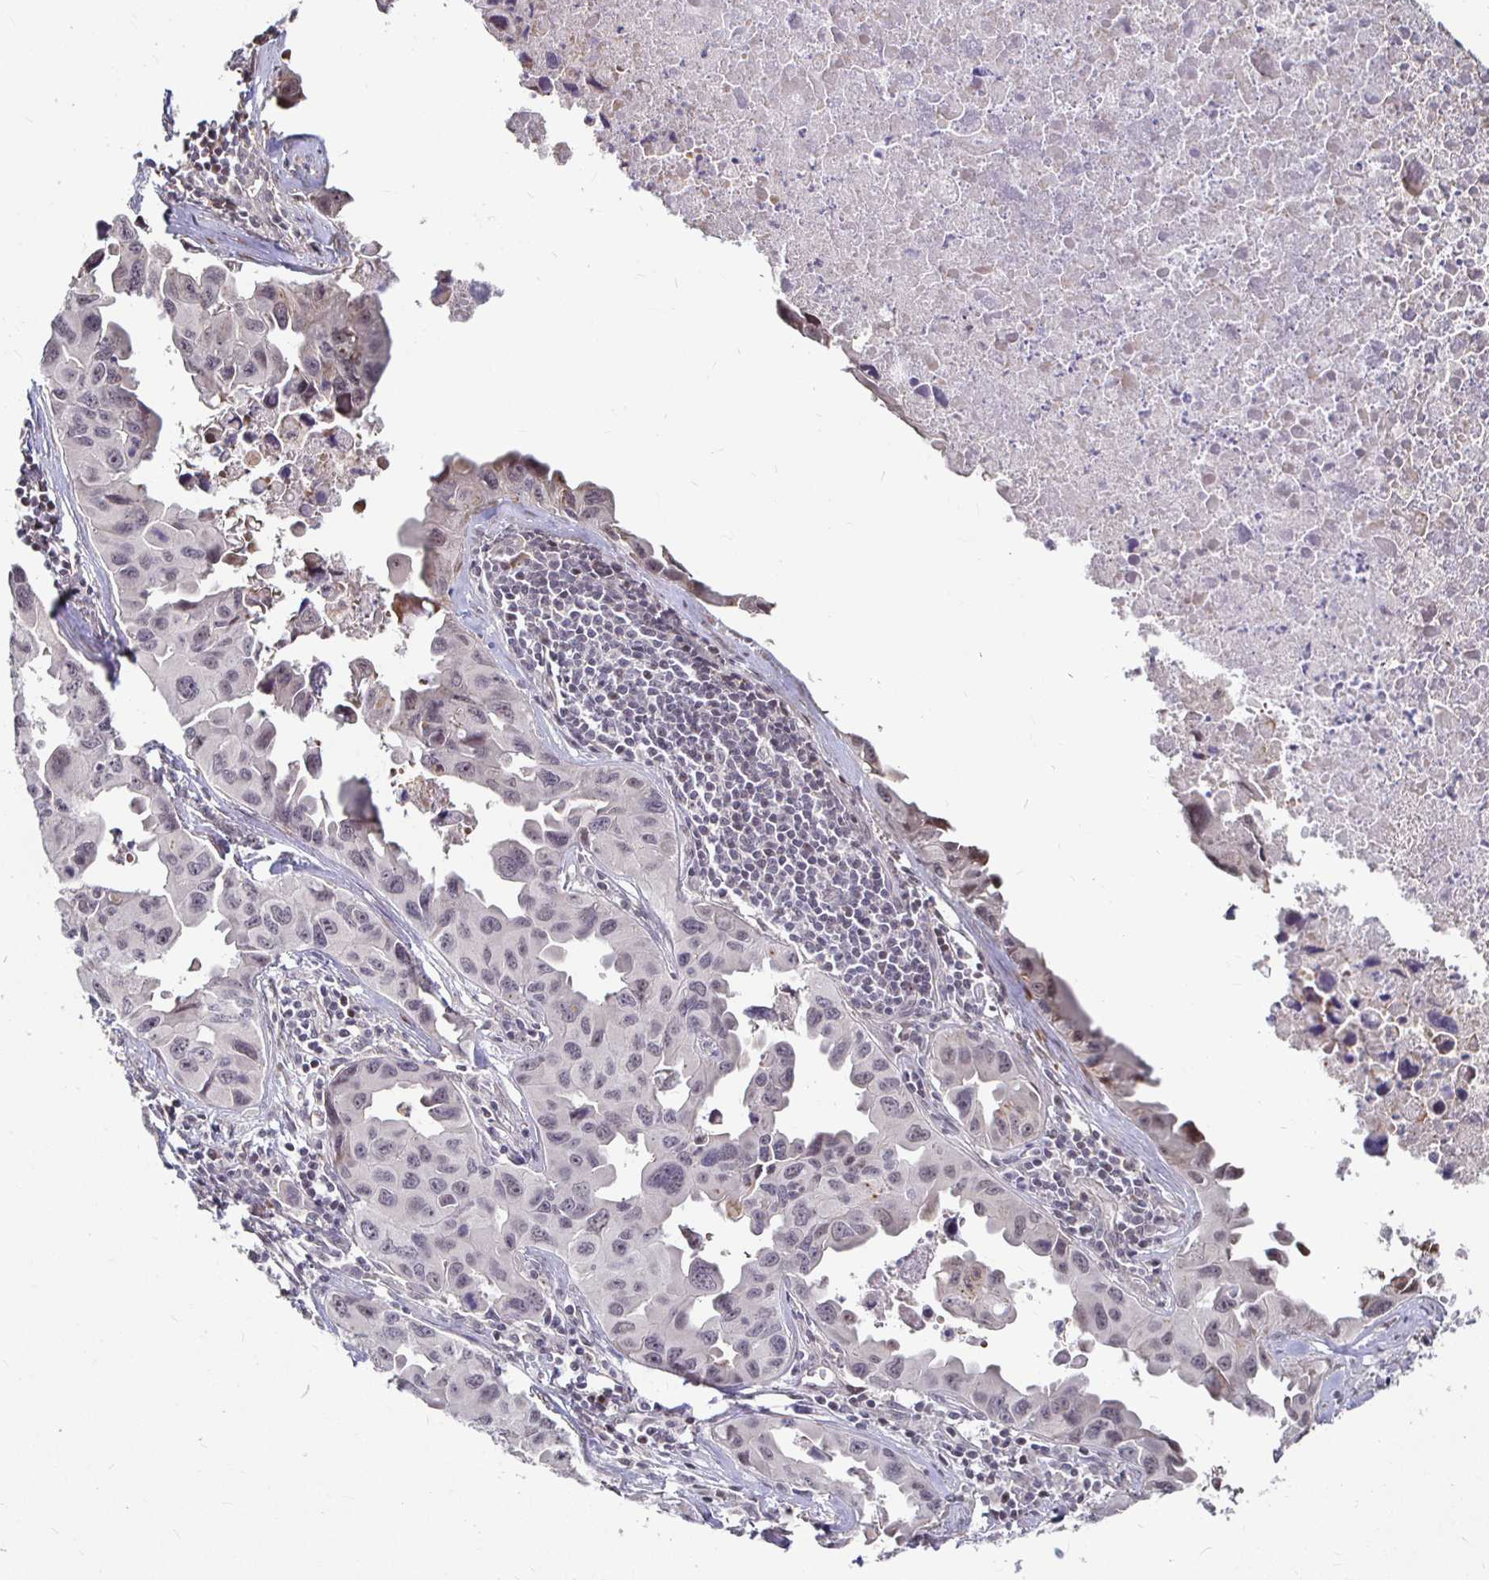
{"staining": {"intensity": "negative", "quantity": "none", "location": "none"}, "tissue": "lung cancer", "cell_type": "Tumor cells", "image_type": "cancer", "snomed": [{"axis": "morphology", "description": "Adenocarcinoma, NOS"}, {"axis": "topography", "description": "Lymph node"}, {"axis": "topography", "description": "Lung"}], "caption": "The immunohistochemistry histopathology image has no significant staining in tumor cells of lung adenocarcinoma tissue.", "gene": "CAPN11", "patient": {"sex": "male", "age": 64}}